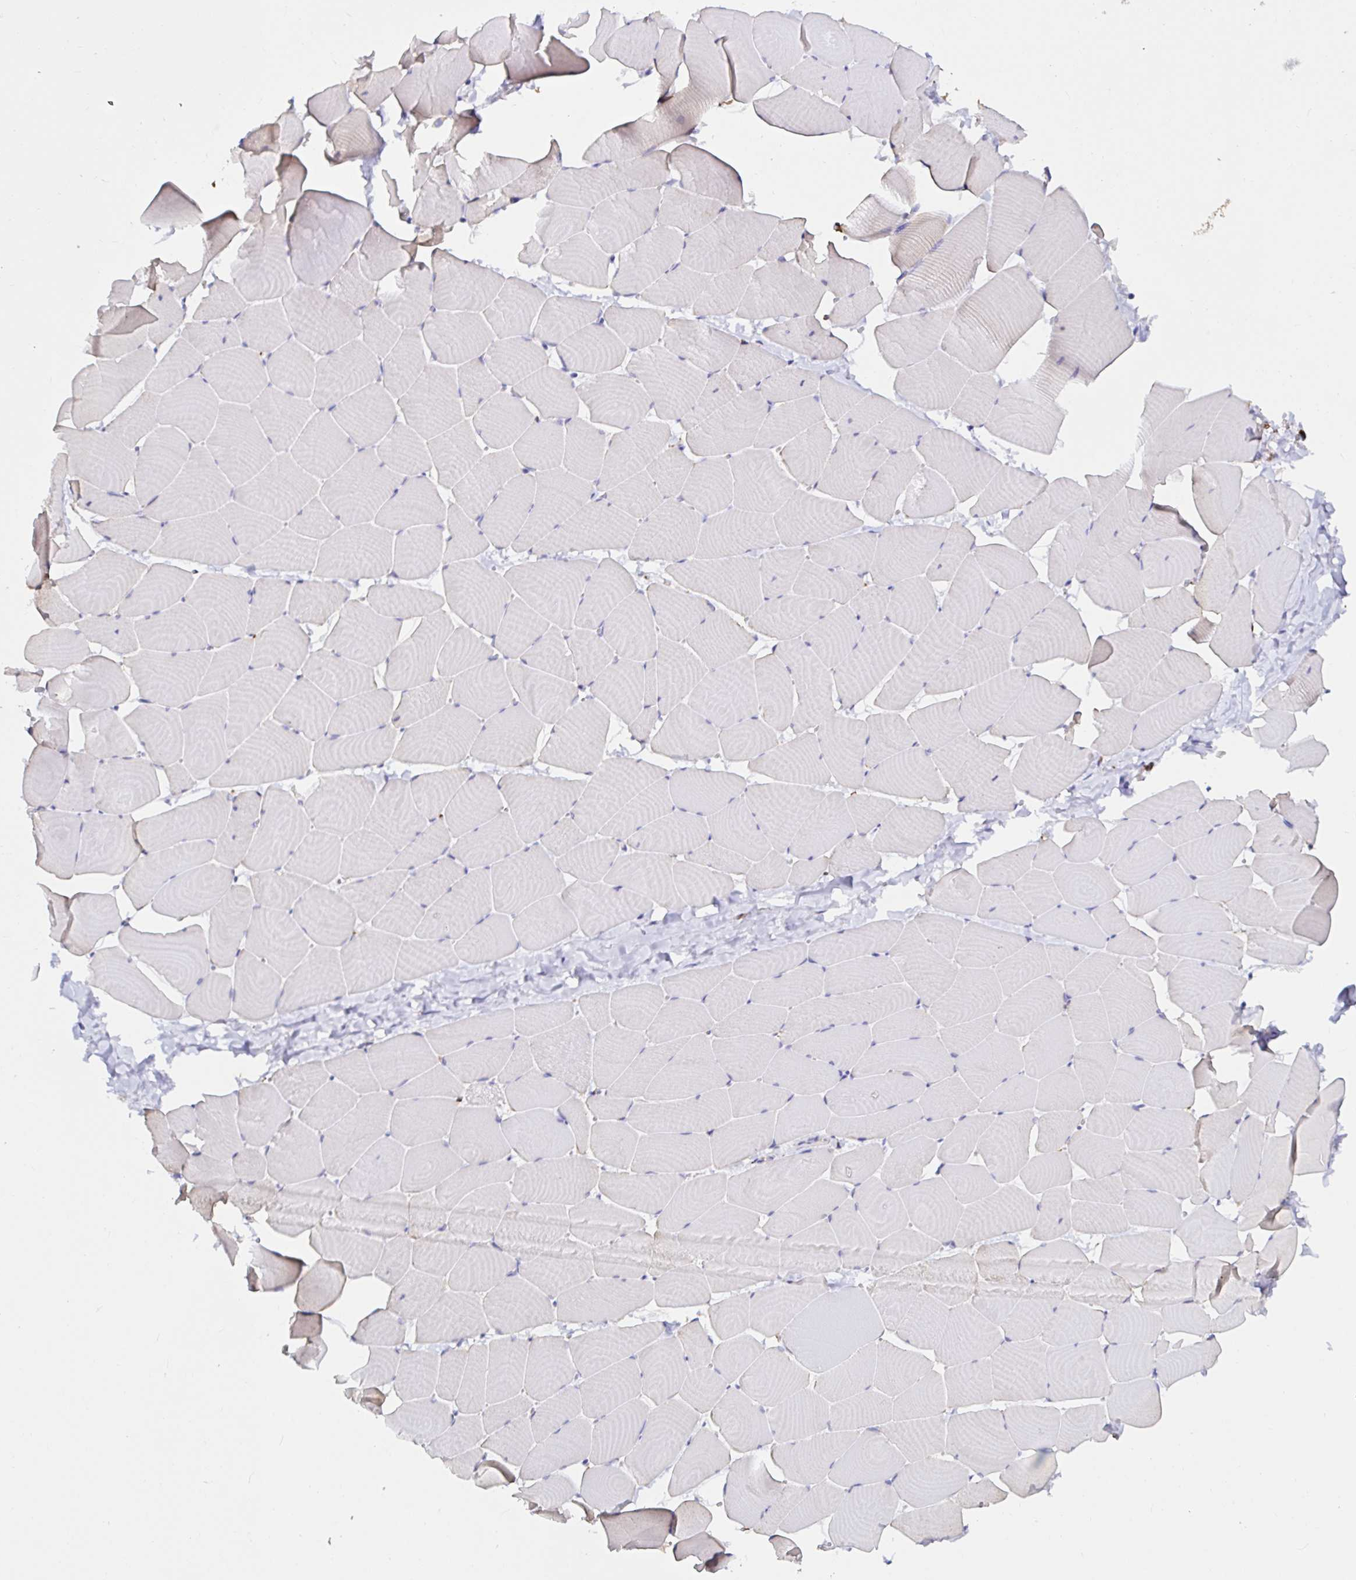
{"staining": {"intensity": "negative", "quantity": "none", "location": "none"}, "tissue": "skeletal muscle", "cell_type": "Myocytes", "image_type": "normal", "snomed": [{"axis": "morphology", "description": "Normal tissue, NOS"}, {"axis": "topography", "description": "Skeletal muscle"}], "caption": "Immunohistochemistry (IHC) histopathology image of benign skeletal muscle: human skeletal muscle stained with DAB reveals no significant protein staining in myocytes. Nuclei are stained in blue.", "gene": "MSR1", "patient": {"sex": "male", "age": 25}}